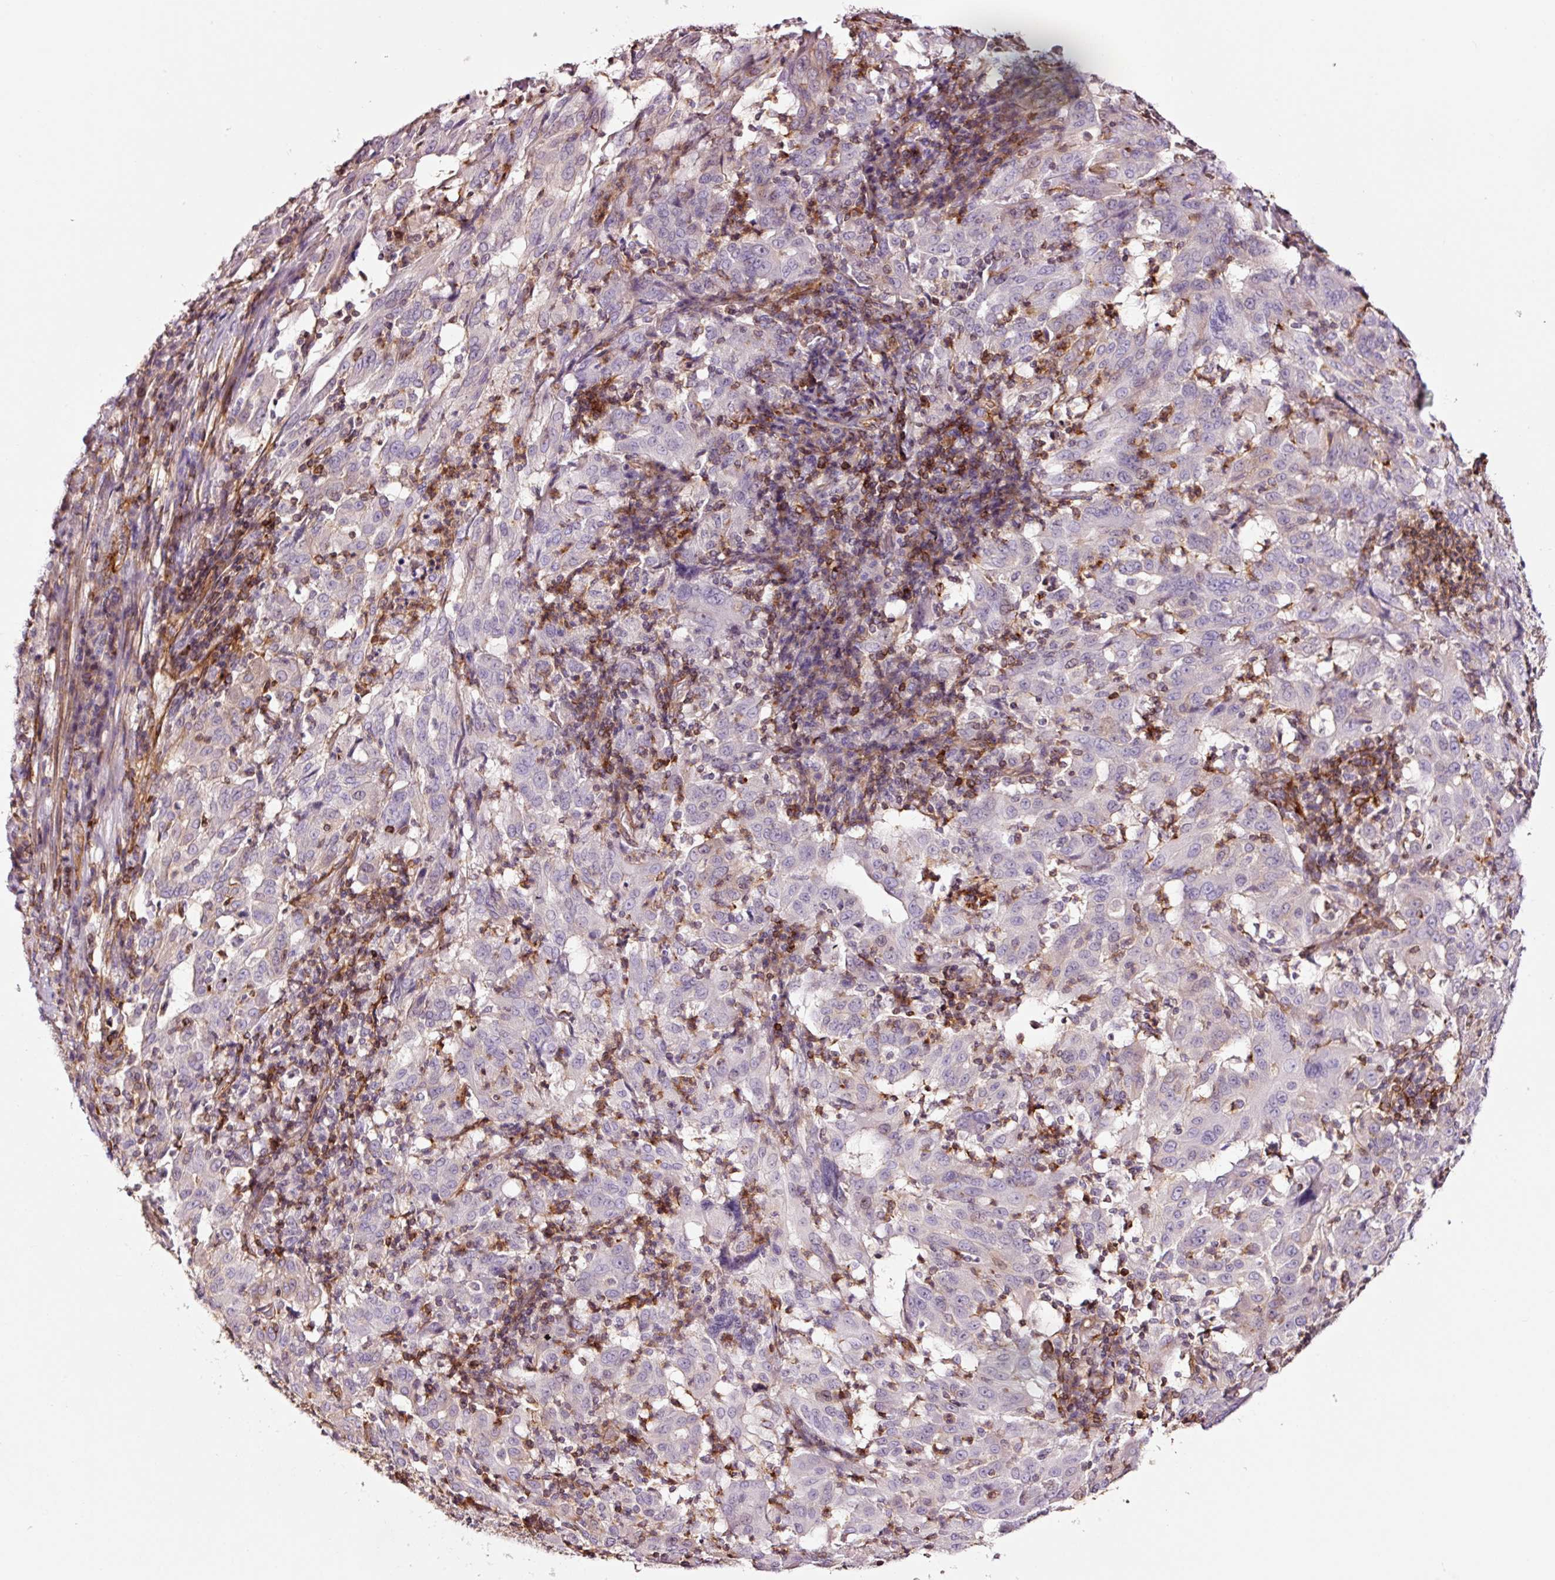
{"staining": {"intensity": "negative", "quantity": "none", "location": "none"}, "tissue": "pancreatic cancer", "cell_type": "Tumor cells", "image_type": "cancer", "snomed": [{"axis": "morphology", "description": "Adenocarcinoma, NOS"}, {"axis": "topography", "description": "Pancreas"}], "caption": "IHC micrograph of neoplastic tissue: pancreatic adenocarcinoma stained with DAB reveals no significant protein staining in tumor cells.", "gene": "ADD3", "patient": {"sex": "male", "age": 63}}